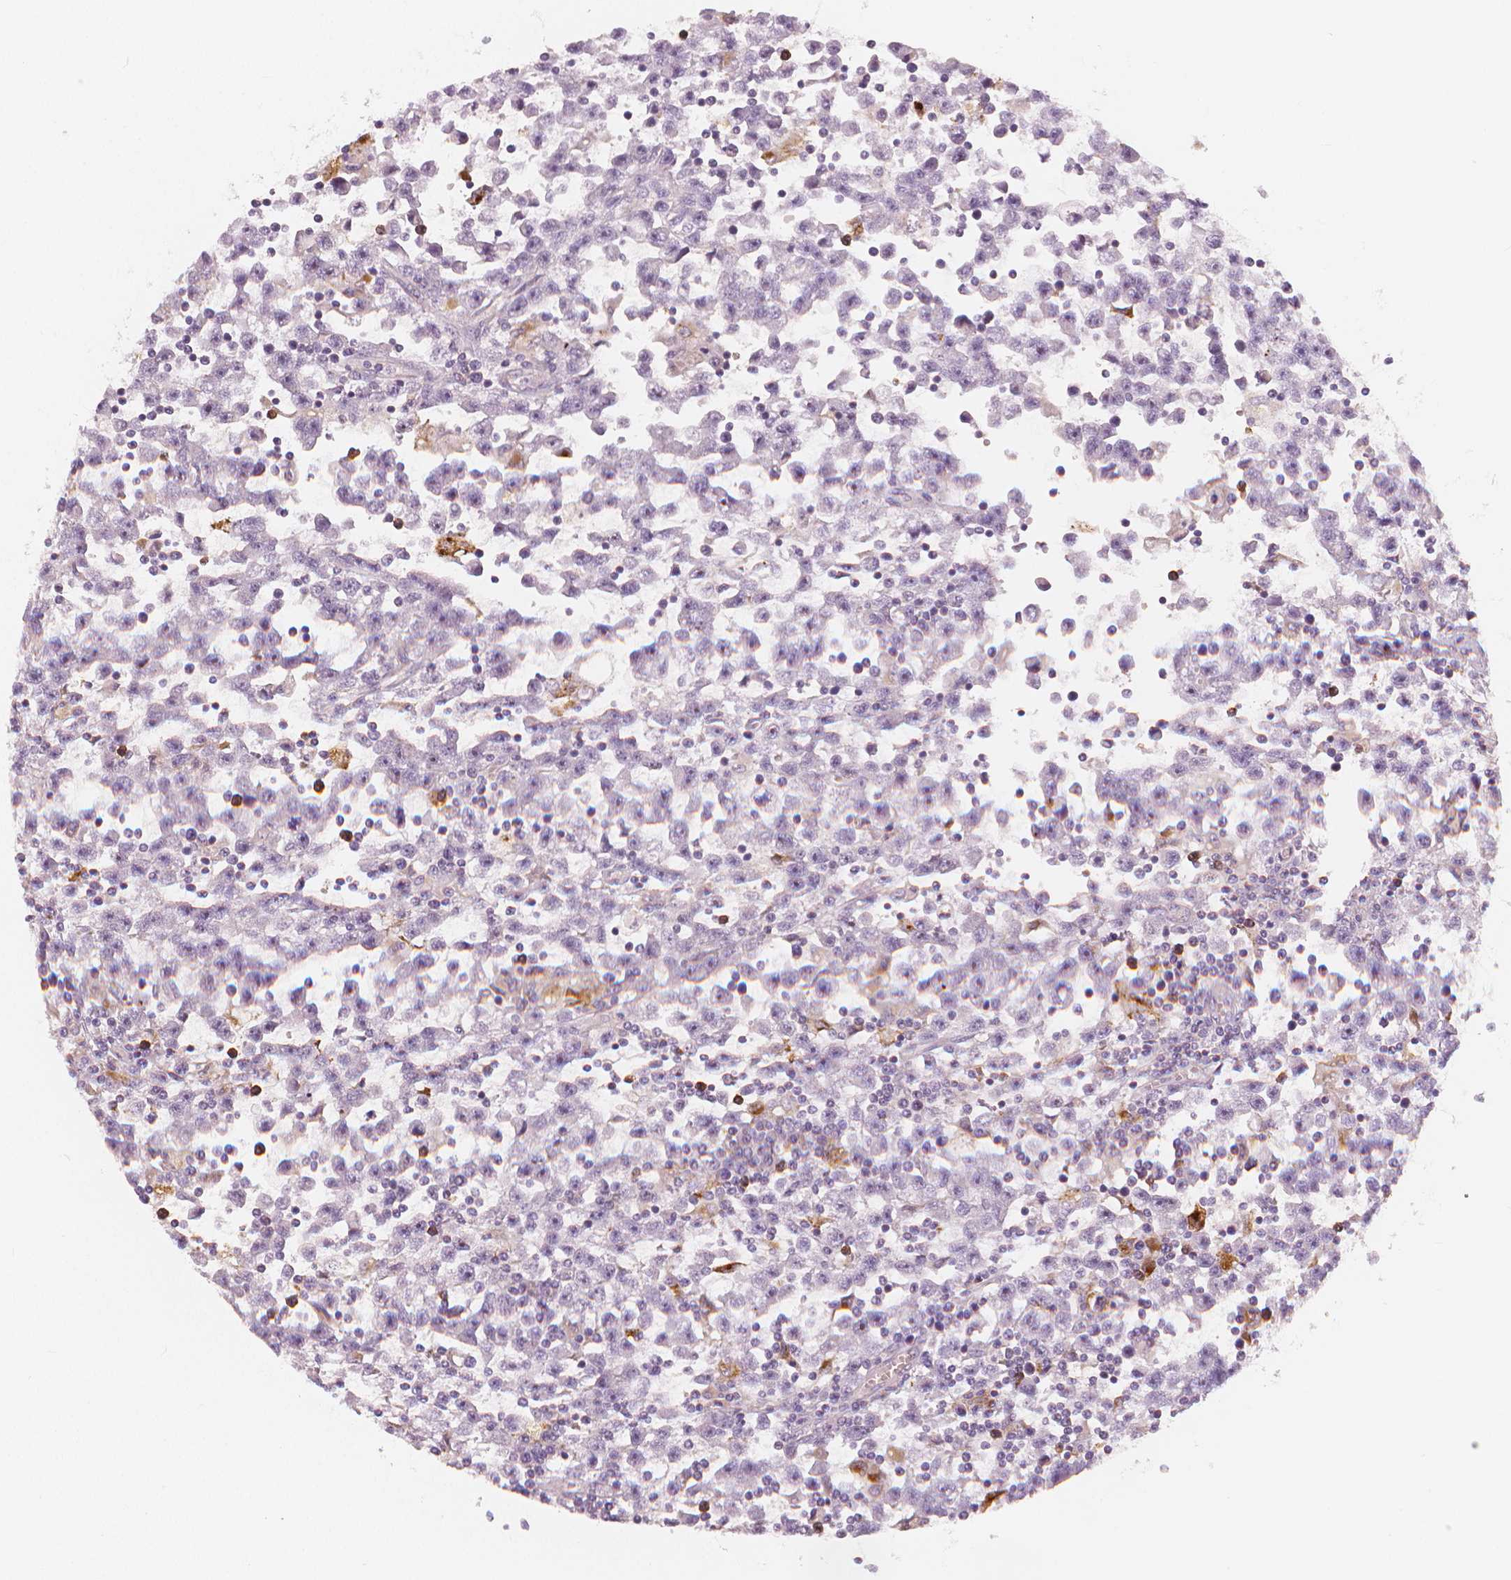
{"staining": {"intensity": "negative", "quantity": "none", "location": "none"}, "tissue": "testis cancer", "cell_type": "Tumor cells", "image_type": "cancer", "snomed": [{"axis": "morphology", "description": "Seminoma, NOS"}, {"axis": "topography", "description": "Testis"}], "caption": "Micrograph shows no significant protein positivity in tumor cells of seminoma (testis). Nuclei are stained in blue.", "gene": "RNASE7", "patient": {"sex": "male", "age": 31}}